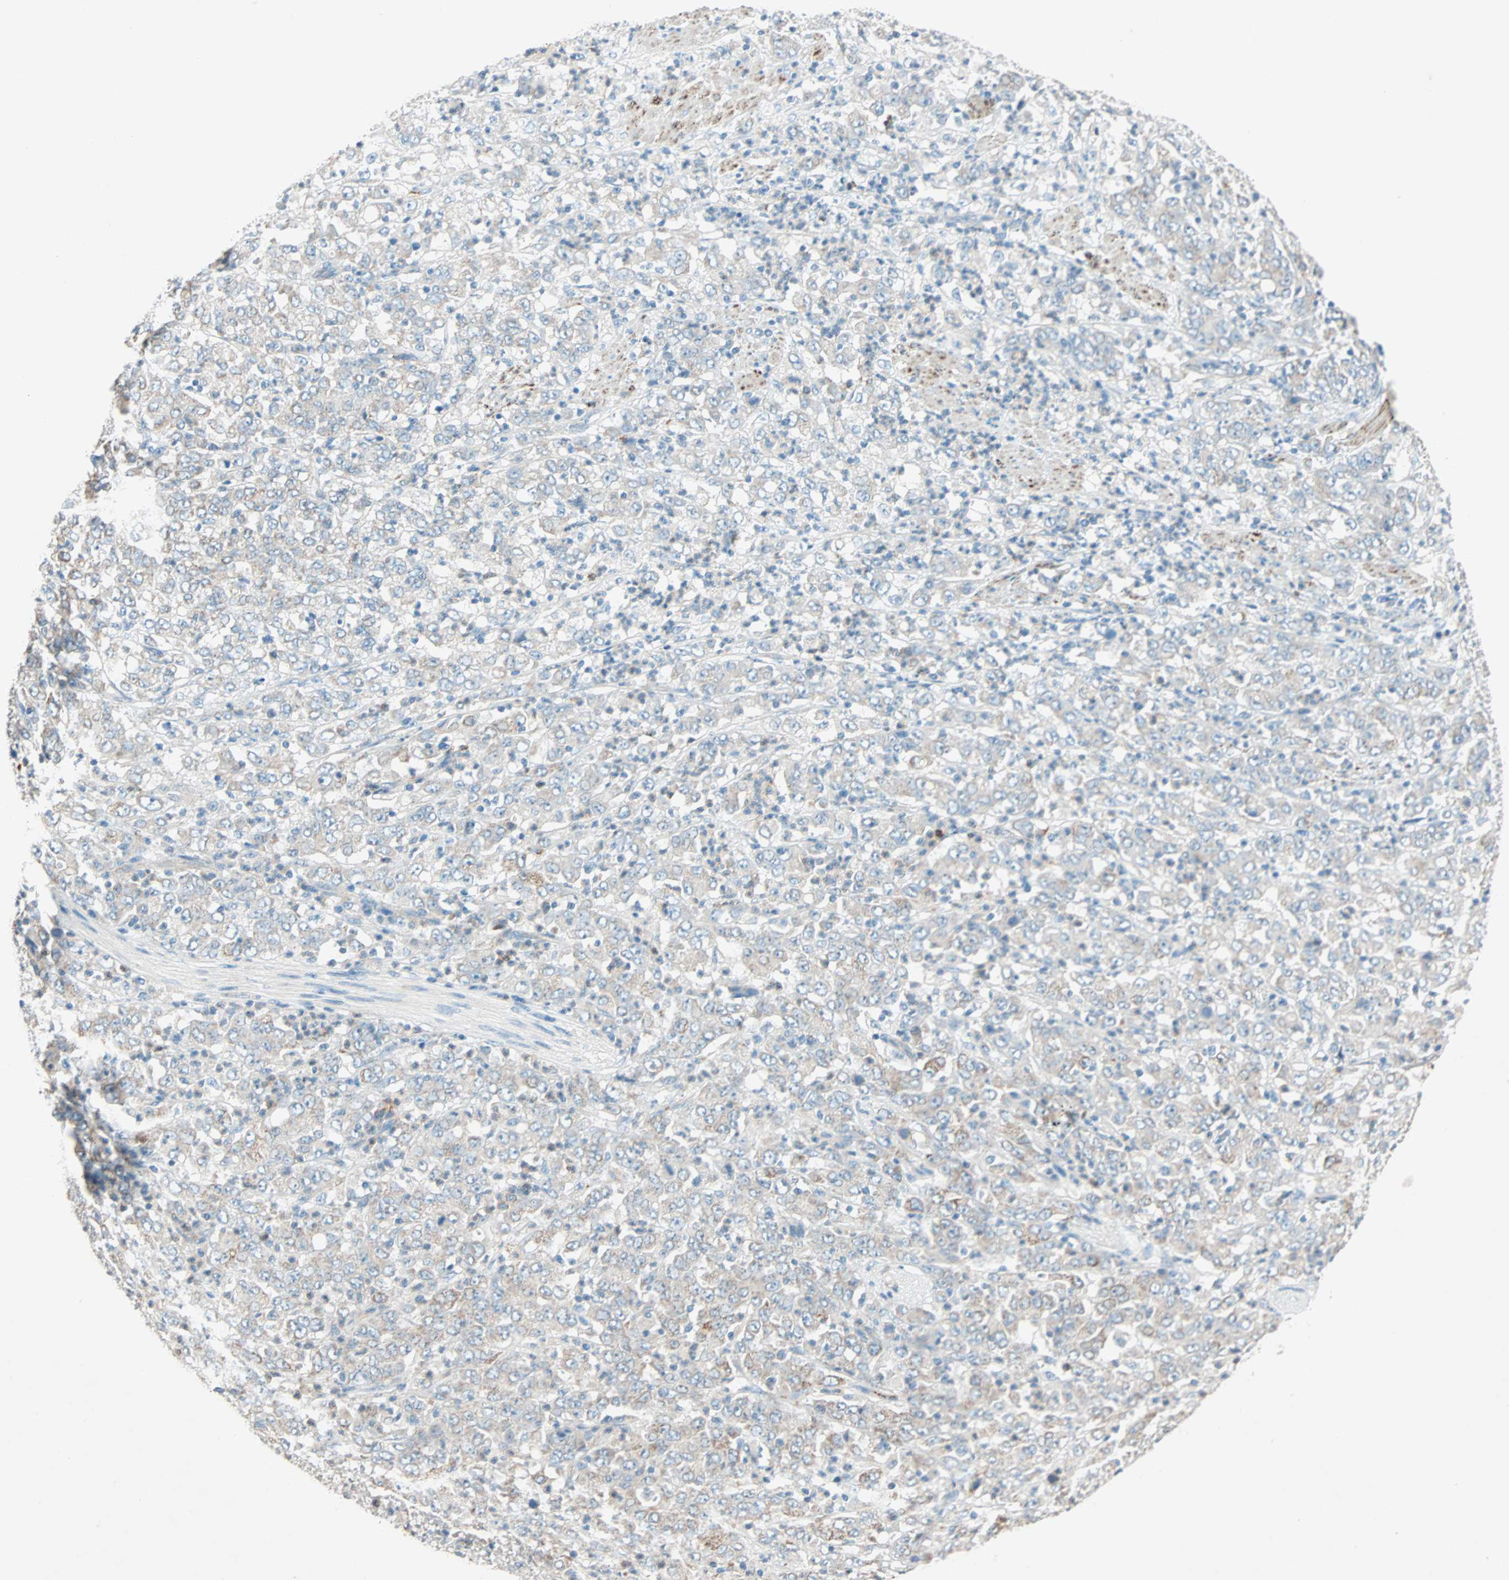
{"staining": {"intensity": "weak", "quantity": ">75%", "location": "cytoplasmic/membranous"}, "tissue": "stomach cancer", "cell_type": "Tumor cells", "image_type": "cancer", "snomed": [{"axis": "morphology", "description": "Adenocarcinoma, NOS"}, {"axis": "topography", "description": "Stomach, lower"}], "caption": "Weak cytoplasmic/membranous protein staining is present in about >75% of tumor cells in stomach cancer. The protein is shown in brown color, while the nuclei are stained blue.", "gene": "LY6G6F", "patient": {"sex": "female", "age": 71}}